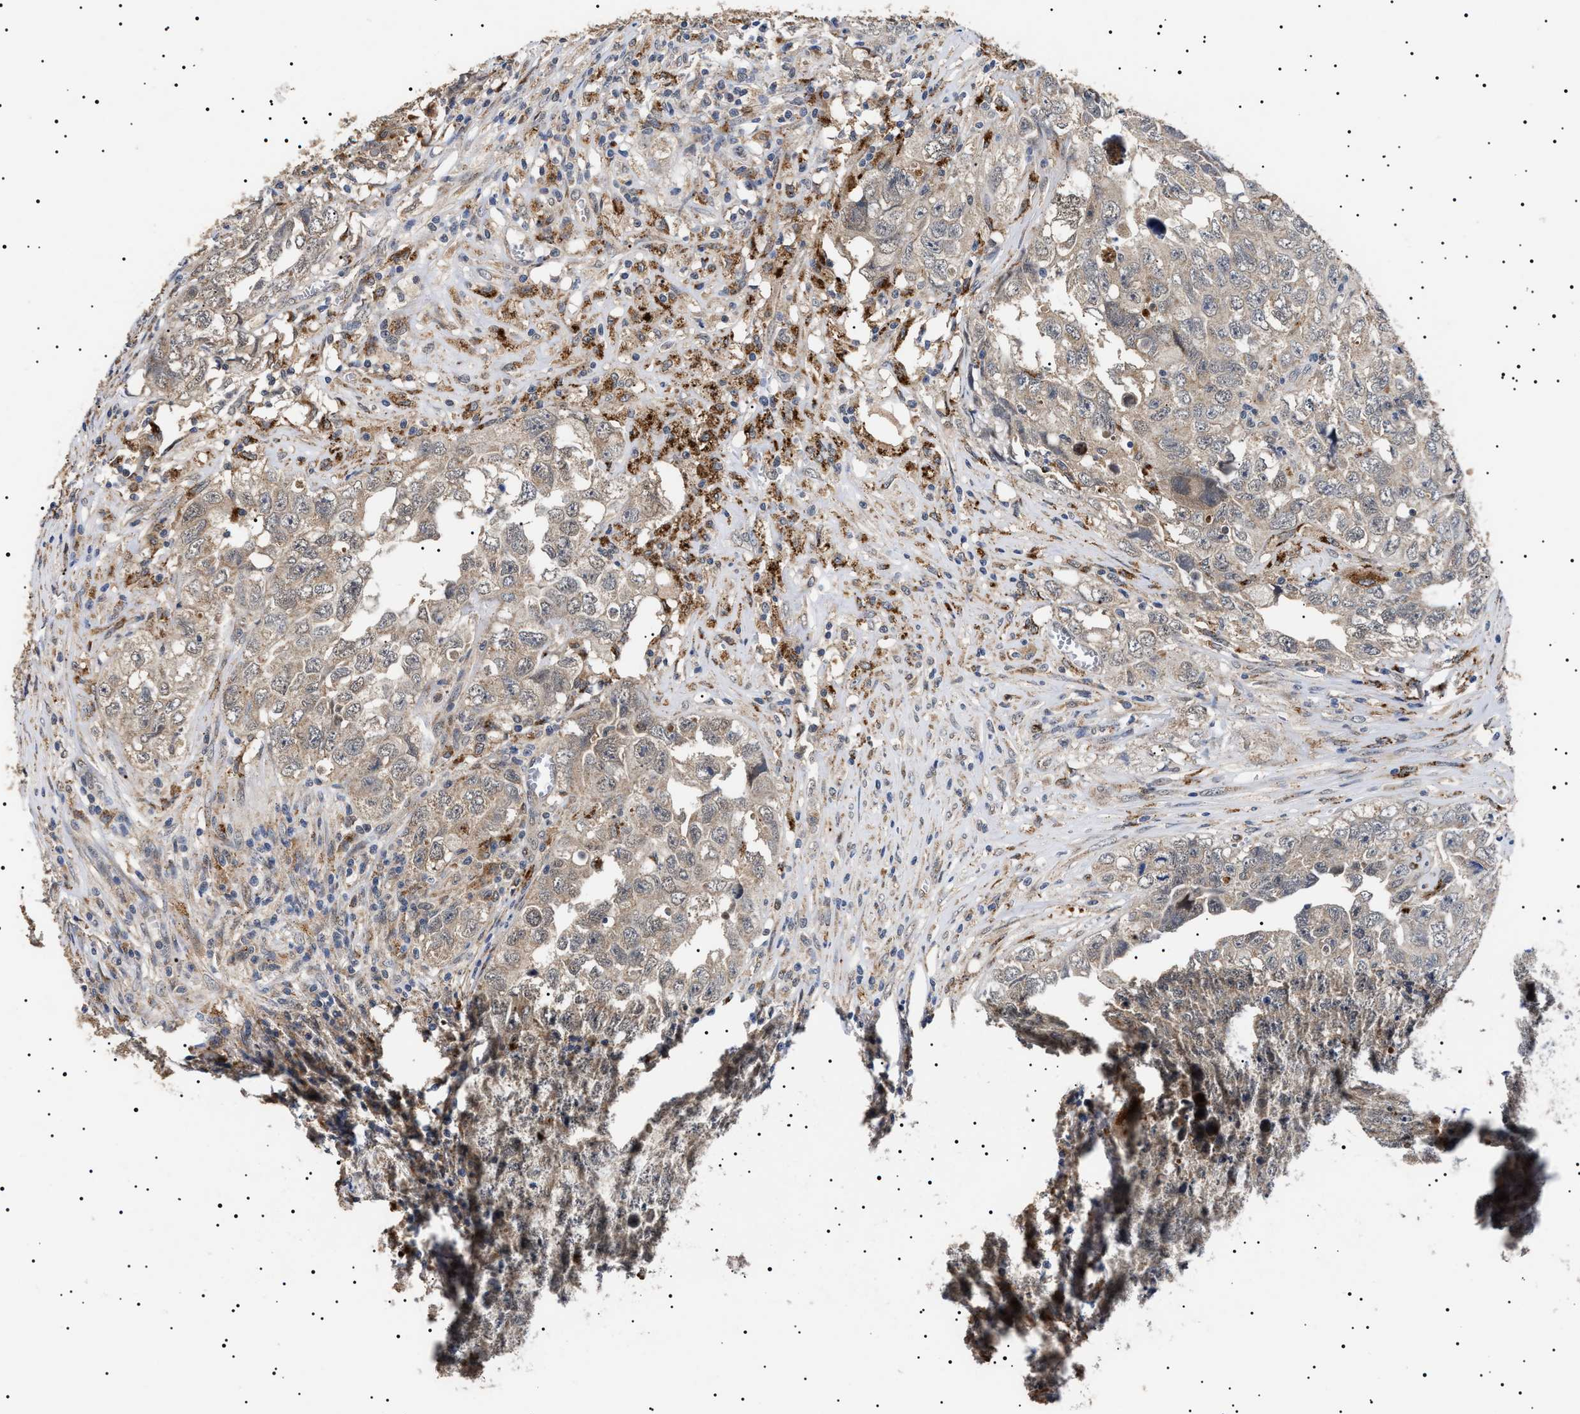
{"staining": {"intensity": "weak", "quantity": ">75%", "location": "cytoplasmic/membranous"}, "tissue": "testis cancer", "cell_type": "Tumor cells", "image_type": "cancer", "snomed": [{"axis": "morphology", "description": "Seminoma, NOS"}, {"axis": "morphology", "description": "Carcinoma, Embryonal, NOS"}, {"axis": "topography", "description": "Testis"}], "caption": "Protein staining exhibits weak cytoplasmic/membranous positivity in approximately >75% of tumor cells in testis cancer (seminoma).", "gene": "RAB34", "patient": {"sex": "male", "age": 43}}